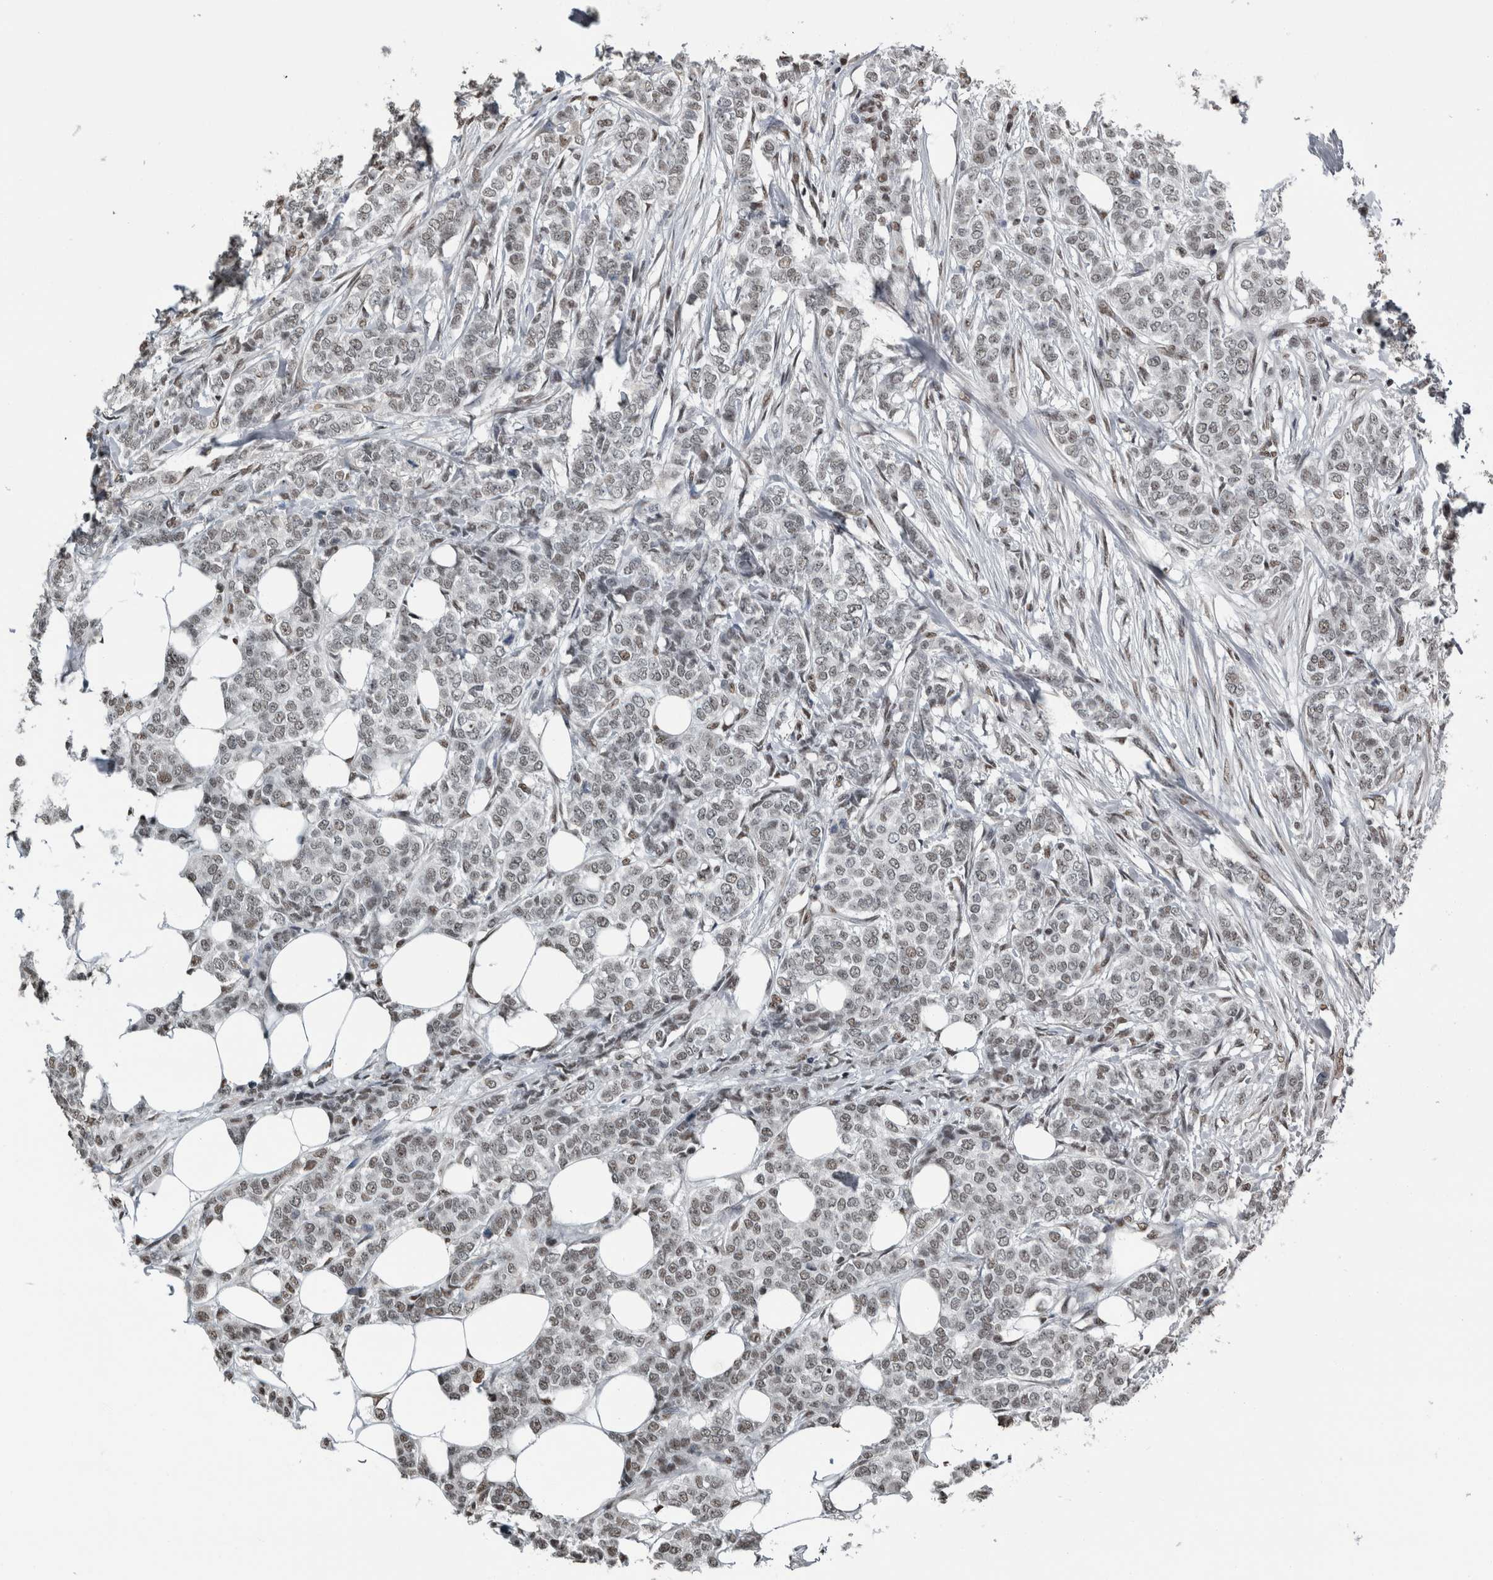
{"staining": {"intensity": "weak", "quantity": ">75%", "location": "nuclear"}, "tissue": "breast cancer", "cell_type": "Tumor cells", "image_type": "cancer", "snomed": [{"axis": "morphology", "description": "Lobular carcinoma"}, {"axis": "topography", "description": "Skin"}, {"axis": "topography", "description": "Breast"}], "caption": "Tumor cells show low levels of weak nuclear positivity in approximately >75% of cells in breast lobular carcinoma. (Brightfield microscopy of DAB IHC at high magnification).", "gene": "TGS1", "patient": {"sex": "female", "age": 46}}